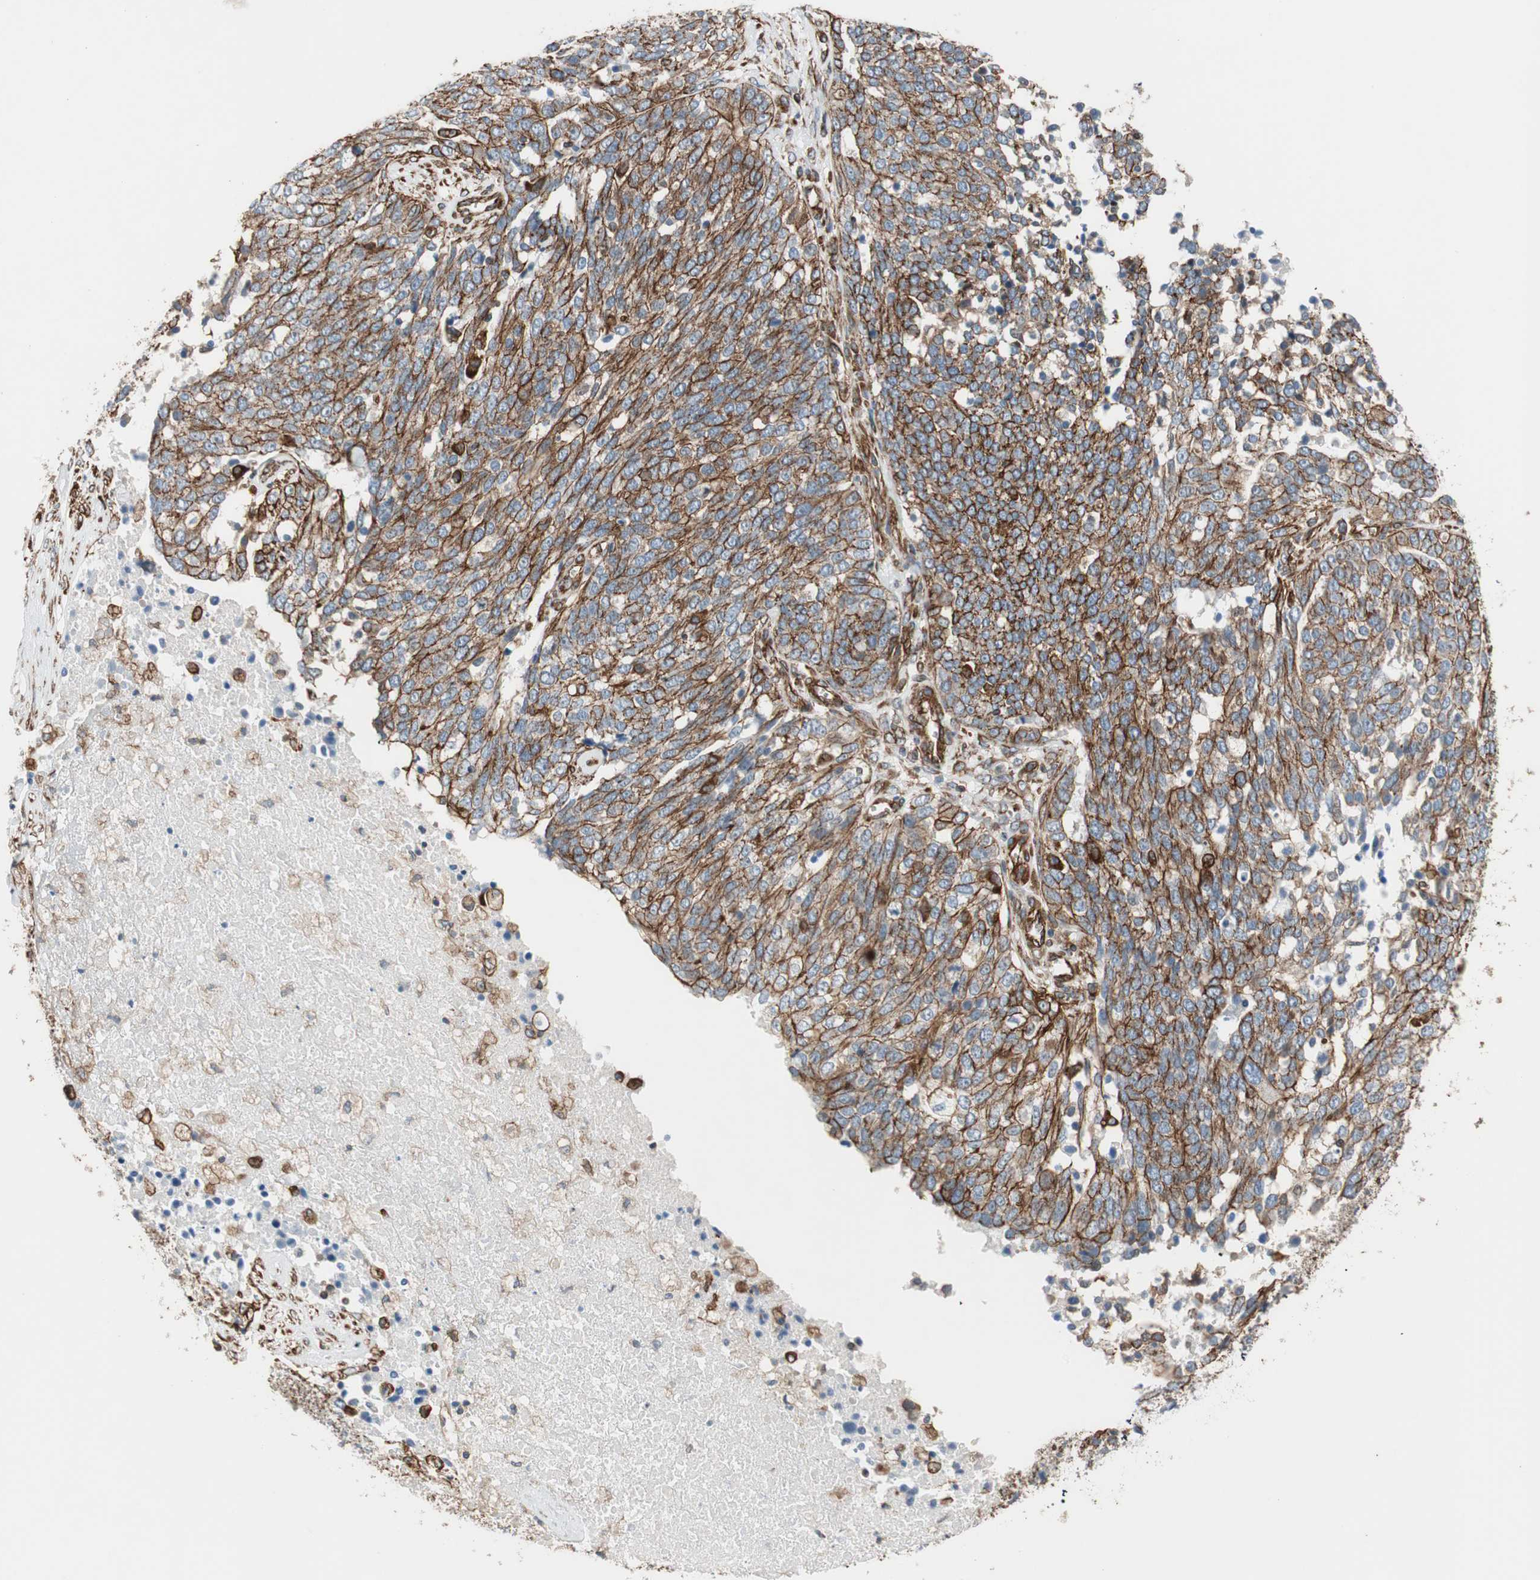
{"staining": {"intensity": "strong", "quantity": ">75%", "location": "cytoplasmic/membranous"}, "tissue": "ovarian cancer", "cell_type": "Tumor cells", "image_type": "cancer", "snomed": [{"axis": "morphology", "description": "Cystadenocarcinoma, serous, NOS"}, {"axis": "topography", "description": "Ovary"}], "caption": "IHC micrograph of neoplastic tissue: ovarian cancer (serous cystadenocarcinoma) stained using immunohistochemistry displays high levels of strong protein expression localized specifically in the cytoplasmic/membranous of tumor cells, appearing as a cytoplasmic/membranous brown color.", "gene": "TCTA", "patient": {"sex": "female", "age": 44}}